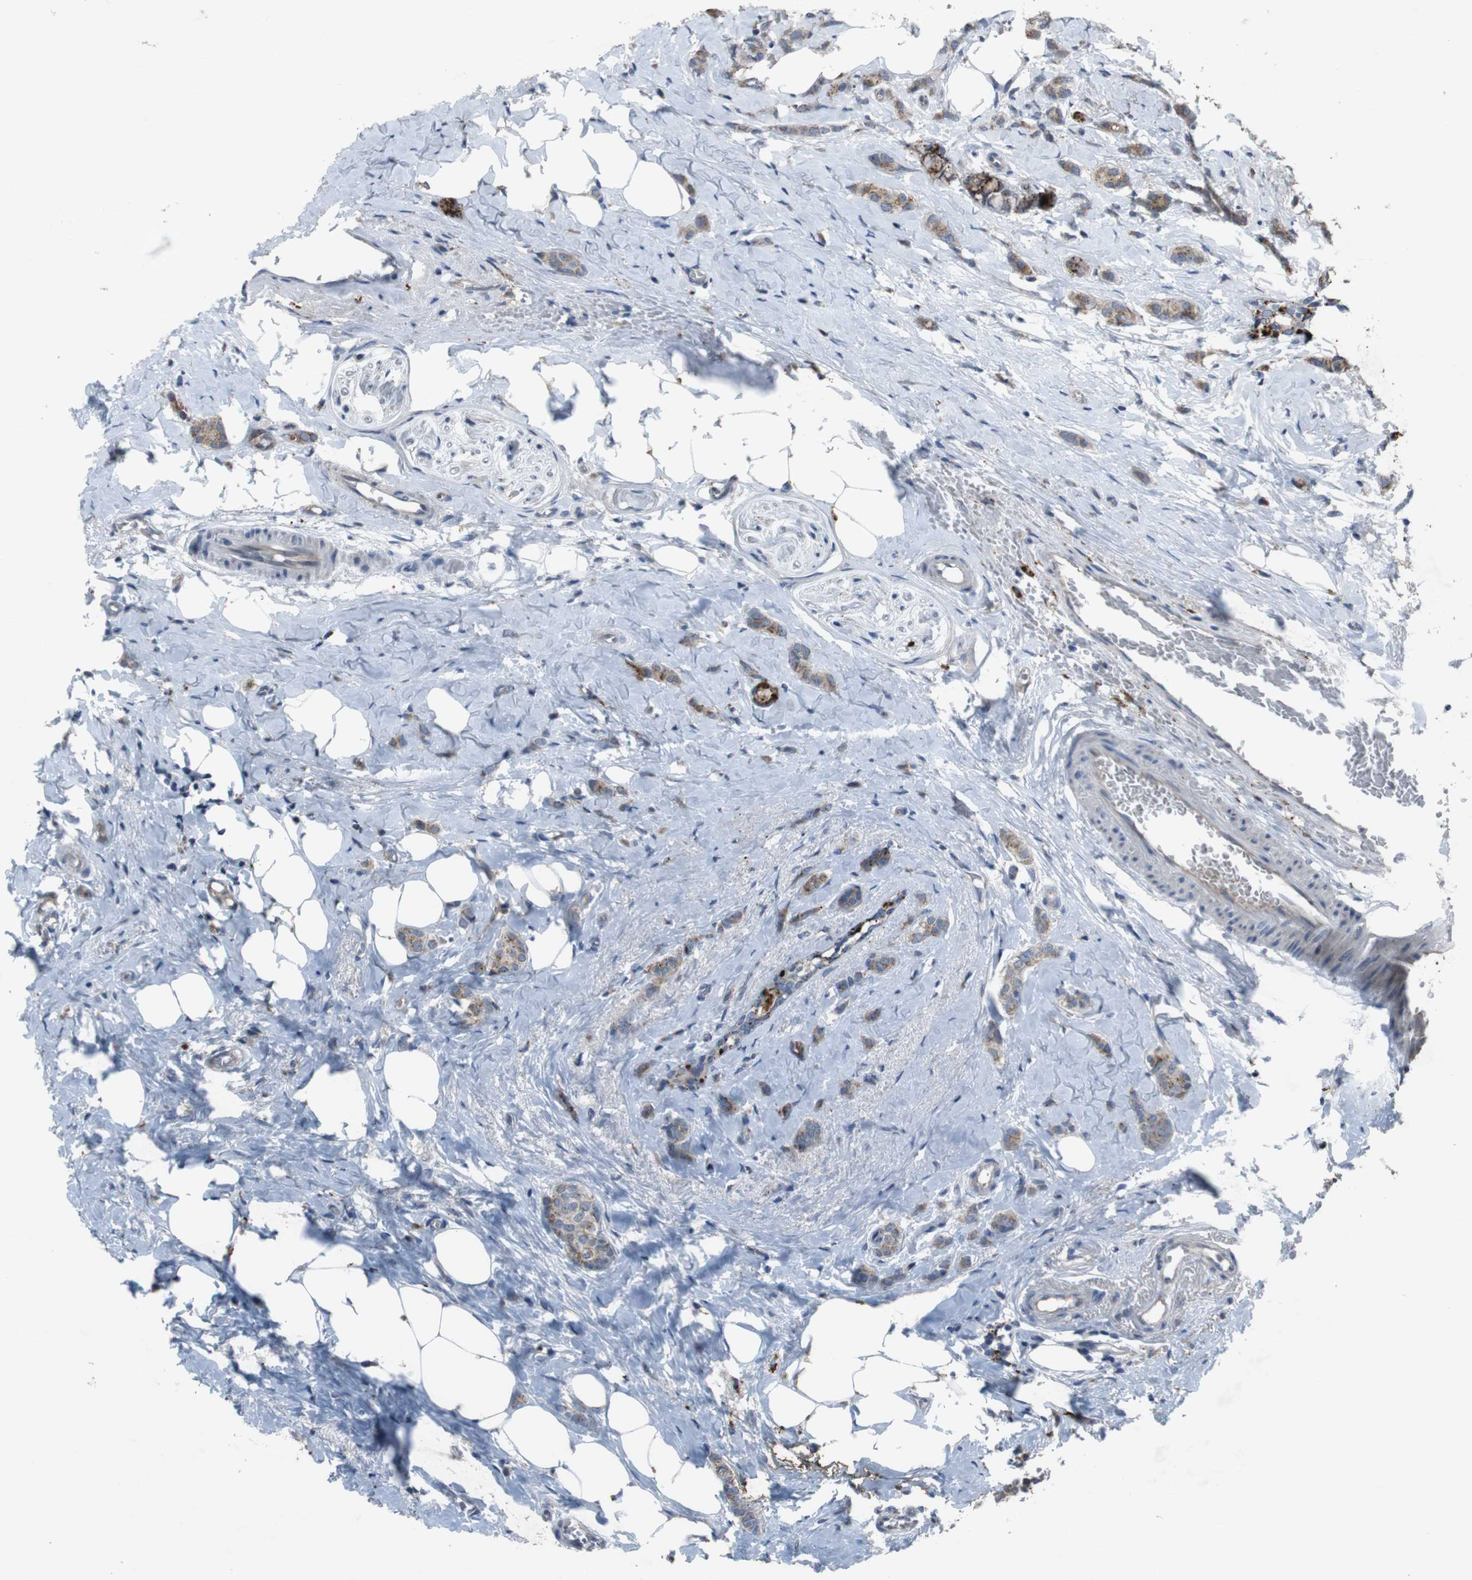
{"staining": {"intensity": "moderate", "quantity": ">75%", "location": "cytoplasmic/membranous"}, "tissue": "breast cancer", "cell_type": "Tumor cells", "image_type": "cancer", "snomed": [{"axis": "morphology", "description": "Lobular carcinoma"}, {"axis": "topography", "description": "Breast"}], "caption": "Immunohistochemistry photomicrograph of breast cancer (lobular carcinoma) stained for a protein (brown), which demonstrates medium levels of moderate cytoplasmic/membranous positivity in about >75% of tumor cells.", "gene": "EFNA5", "patient": {"sex": "female", "age": 60}}